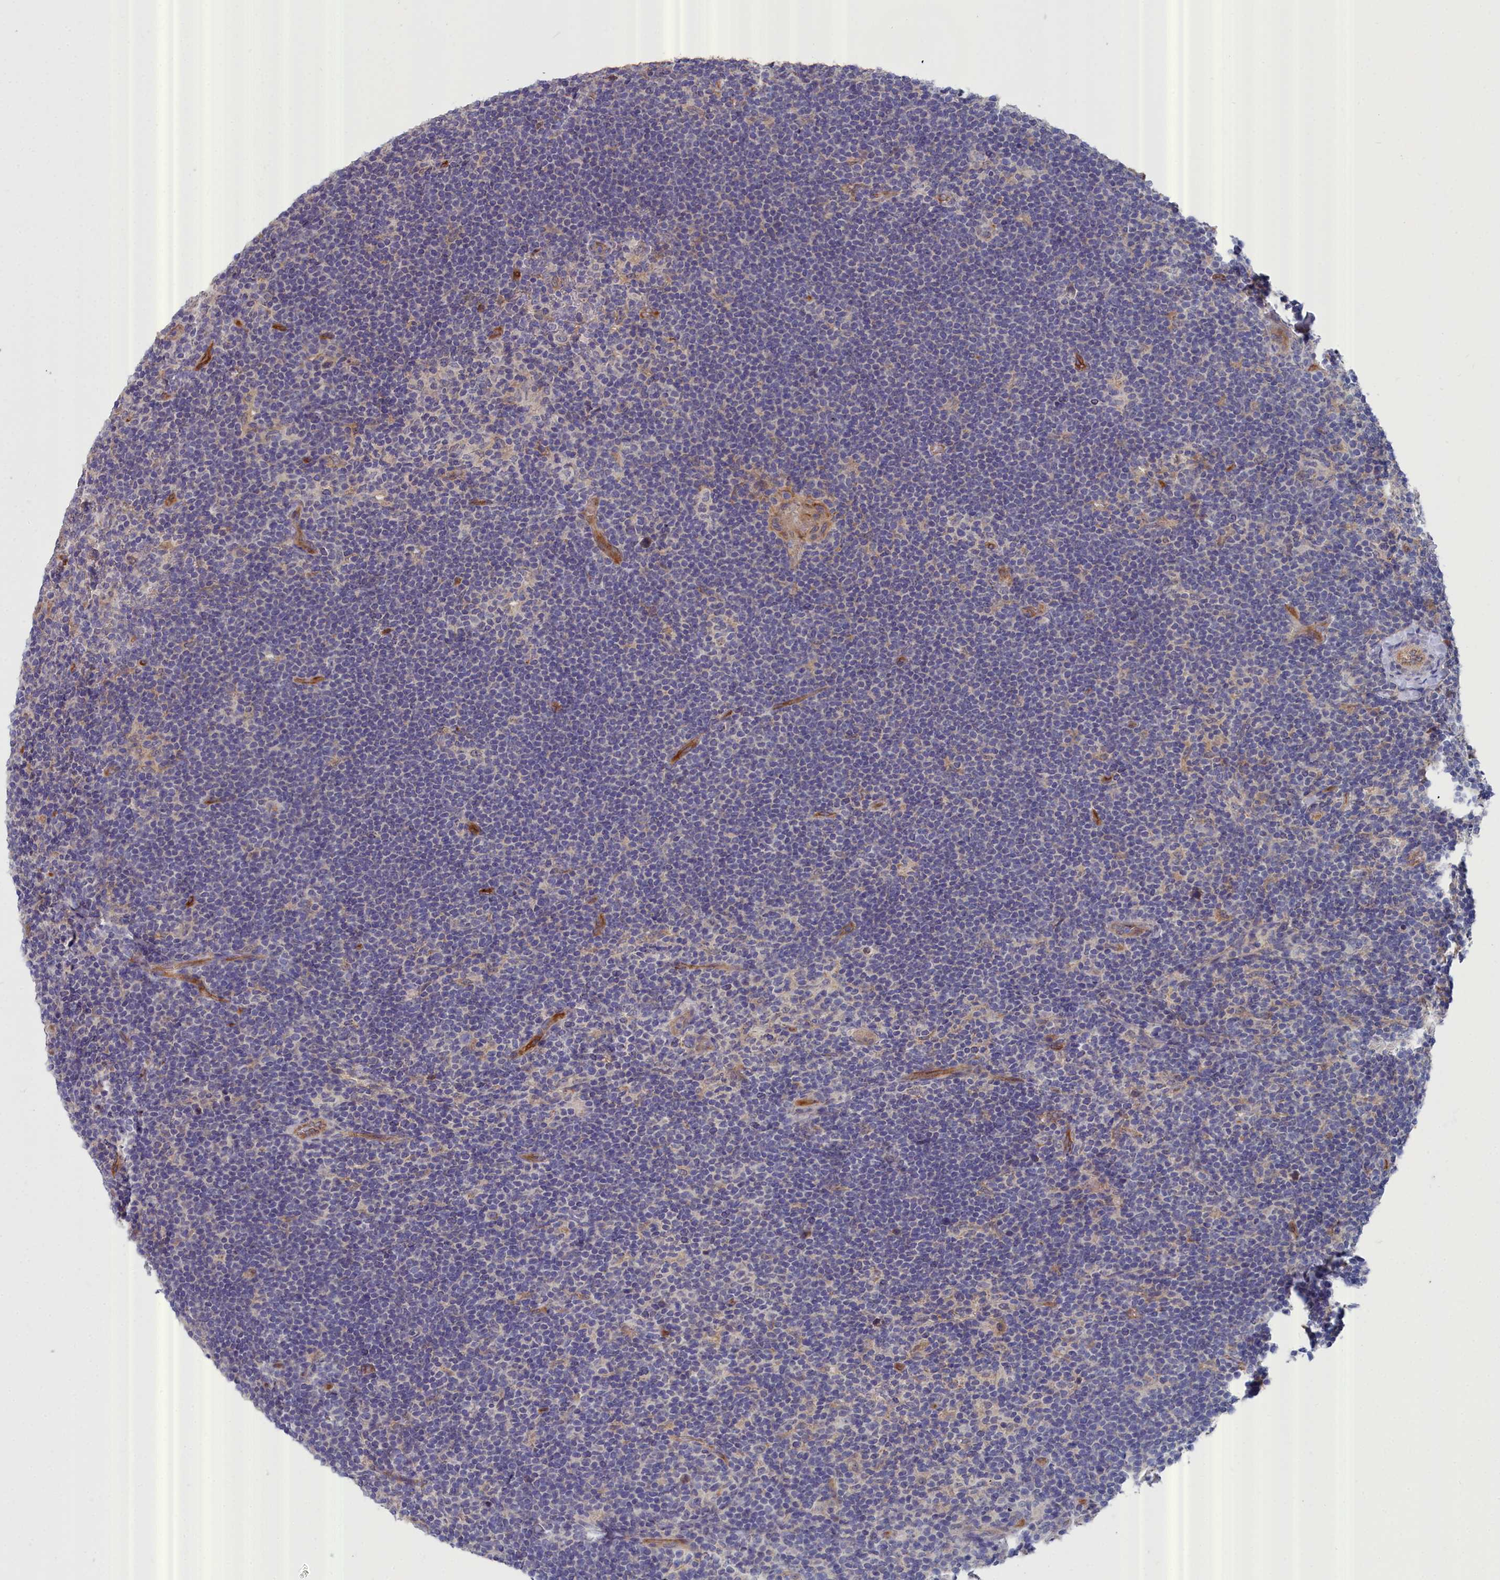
{"staining": {"intensity": "negative", "quantity": "none", "location": "none"}, "tissue": "lymphoma", "cell_type": "Tumor cells", "image_type": "cancer", "snomed": [{"axis": "morphology", "description": "Hodgkin's disease, NOS"}, {"axis": "topography", "description": "Lymph node"}], "caption": "Lymphoma was stained to show a protein in brown. There is no significant expression in tumor cells.", "gene": "RDX", "patient": {"sex": "female", "age": 57}}